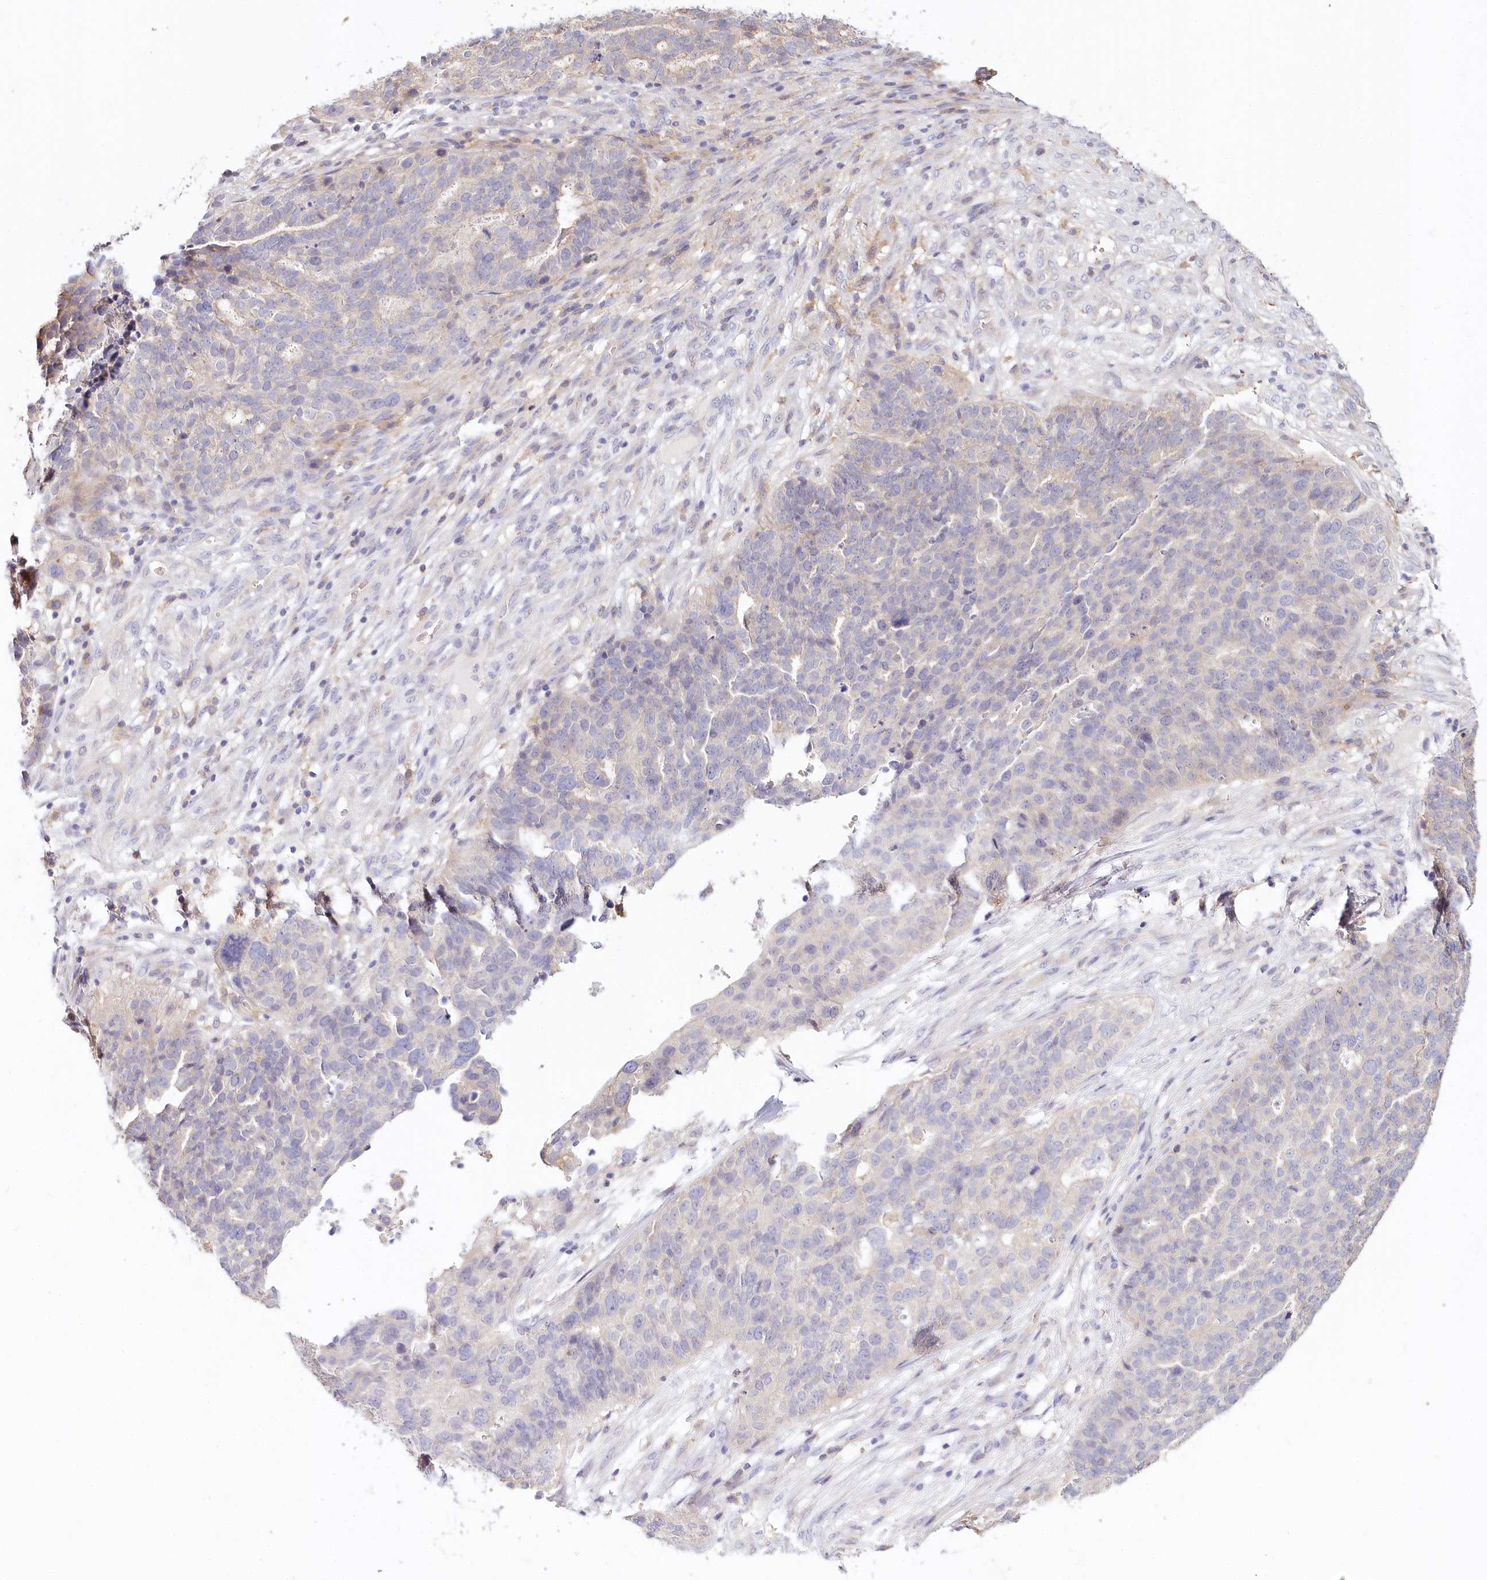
{"staining": {"intensity": "negative", "quantity": "none", "location": "none"}, "tissue": "ovarian cancer", "cell_type": "Tumor cells", "image_type": "cancer", "snomed": [{"axis": "morphology", "description": "Cystadenocarcinoma, serous, NOS"}, {"axis": "topography", "description": "Ovary"}], "caption": "Protein analysis of ovarian cancer displays no significant staining in tumor cells.", "gene": "DAPK1", "patient": {"sex": "female", "age": 59}}